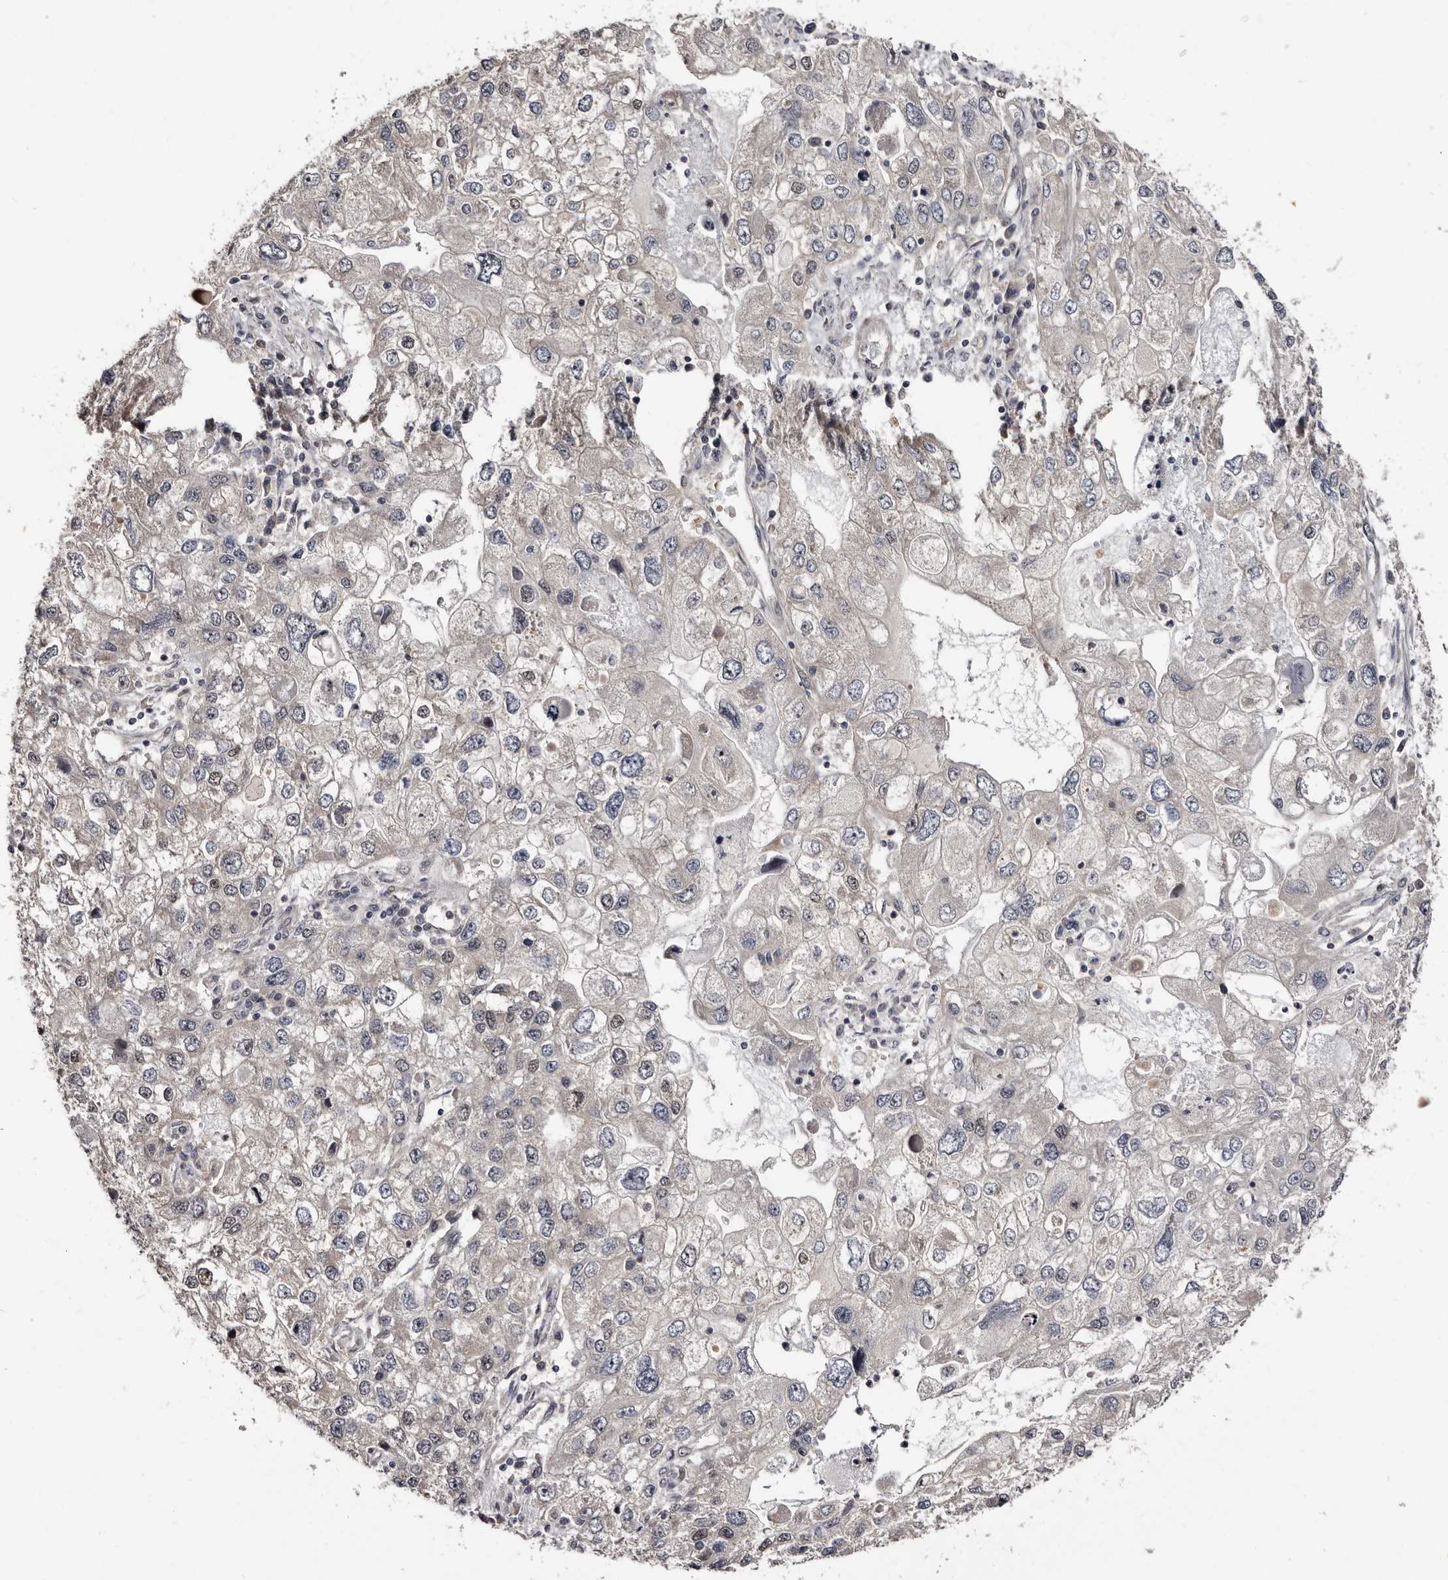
{"staining": {"intensity": "moderate", "quantity": "25%-75%", "location": "nuclear"}, "tissue": "endometrial cancer", "cell_type": "Tumor cells", "image_type": "cancer", "snomed": [{"axis": "morphology", "description": "Adenocarcinoma, NOS"}, {"axis": "topography", "description": "Endometrium"}], "caption": "This is a histology image of immunohistochemistry (IHC) staining of endometrial adenocarcinoma, which shows moderate staining in the nuclear of tumor cells.", "gene": "TBC1D22B", "patient": {"sex": "female", "age": 49}}